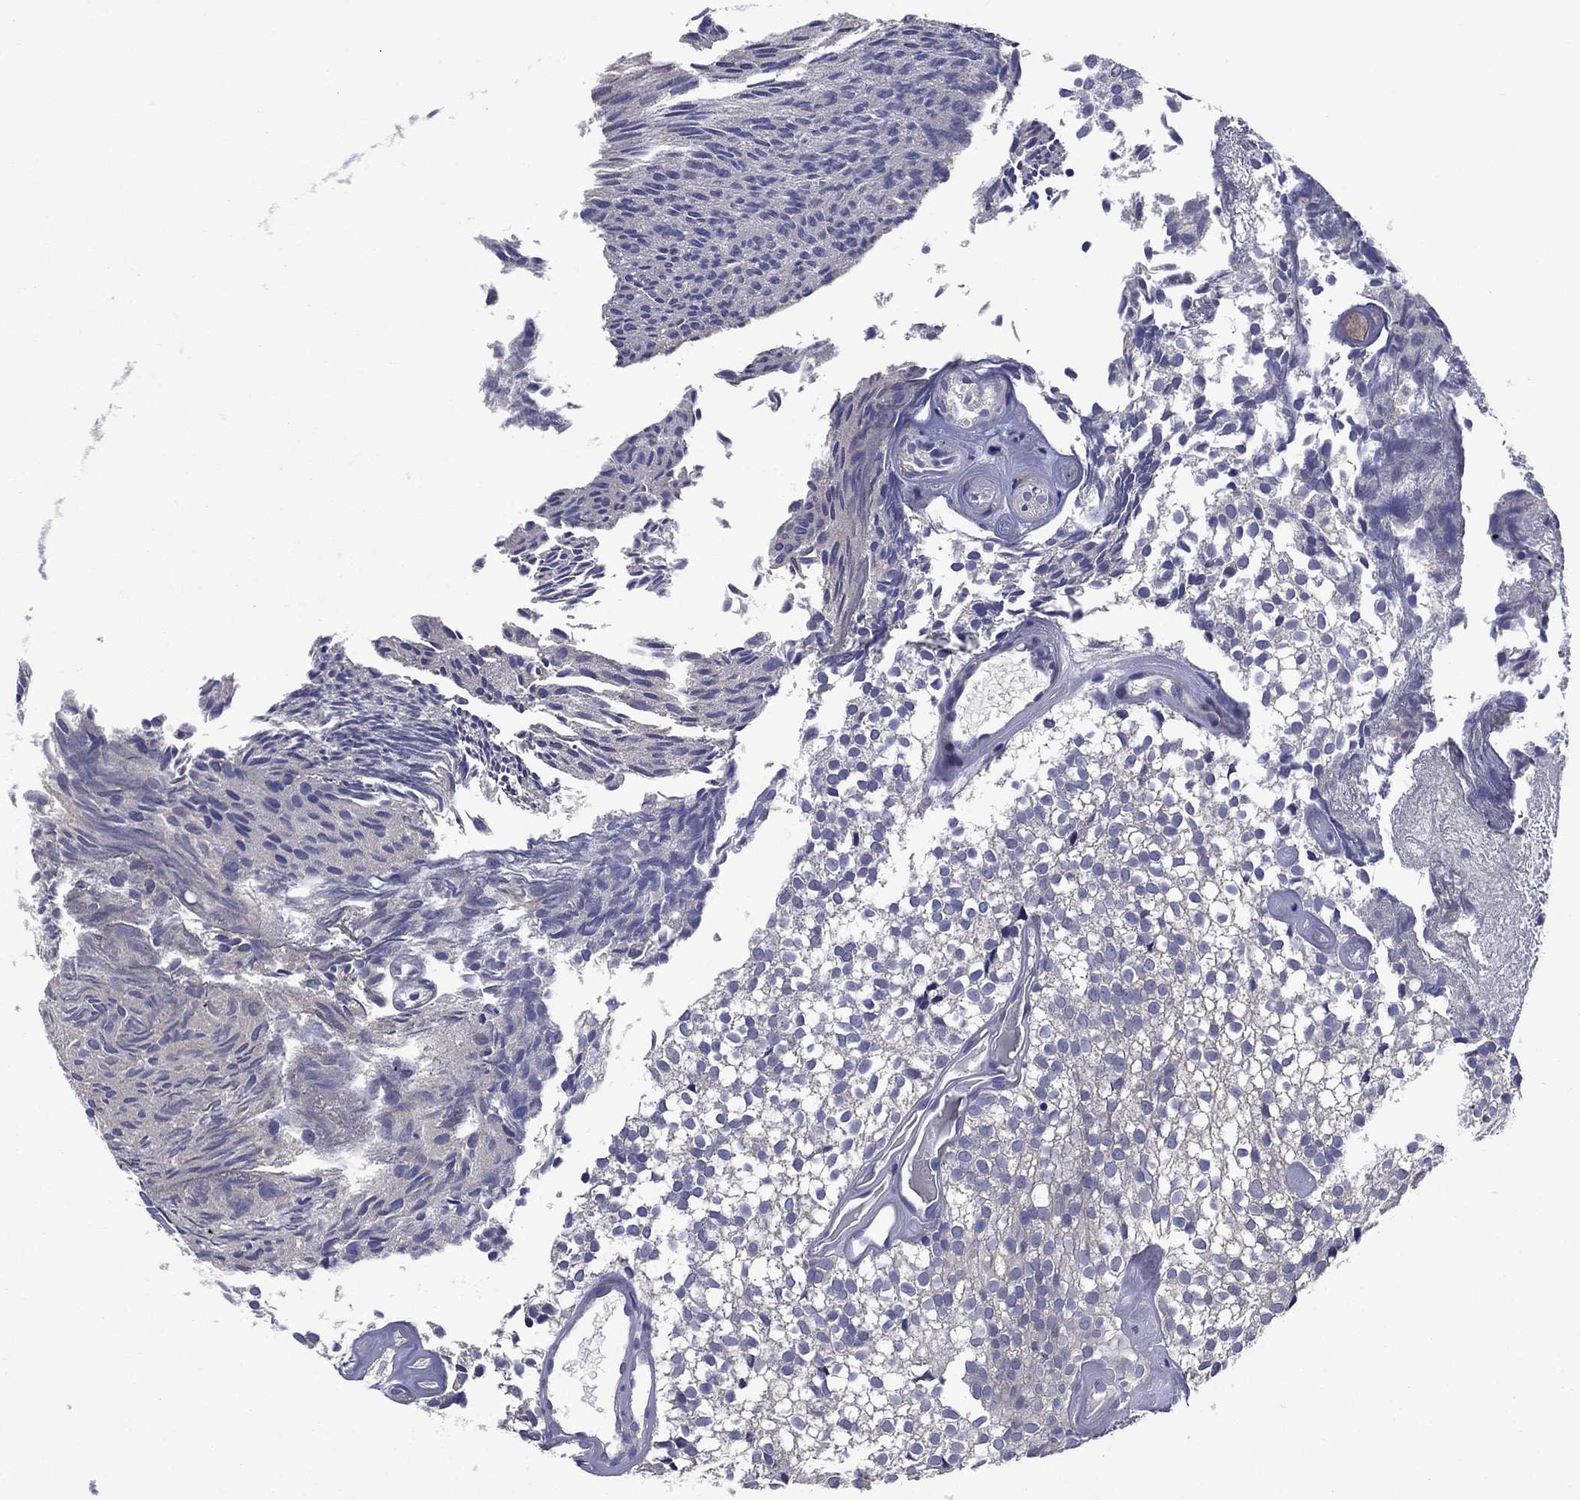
{"staining": {"intensity": "negative", "quantity": "none", "location": "none"}, "tissue": "urothelial cancer", "cell_type": "Tumor cells", "image_type": "cancer", "snomed": [{"axis": "morphology", "description": "Urothelial carcinoma, Low grade"}, {"axis": "topography", "description": "Urinary bladder"}], "caption": "IHC photomicrograph of neoplastic tissue: human urothelial carcinoma (low-grade) stained with DAB displays no significant protein positivity in tumor cells.", "gene": "MSRB1", "patient": {"sex": "male", "age": 89}}